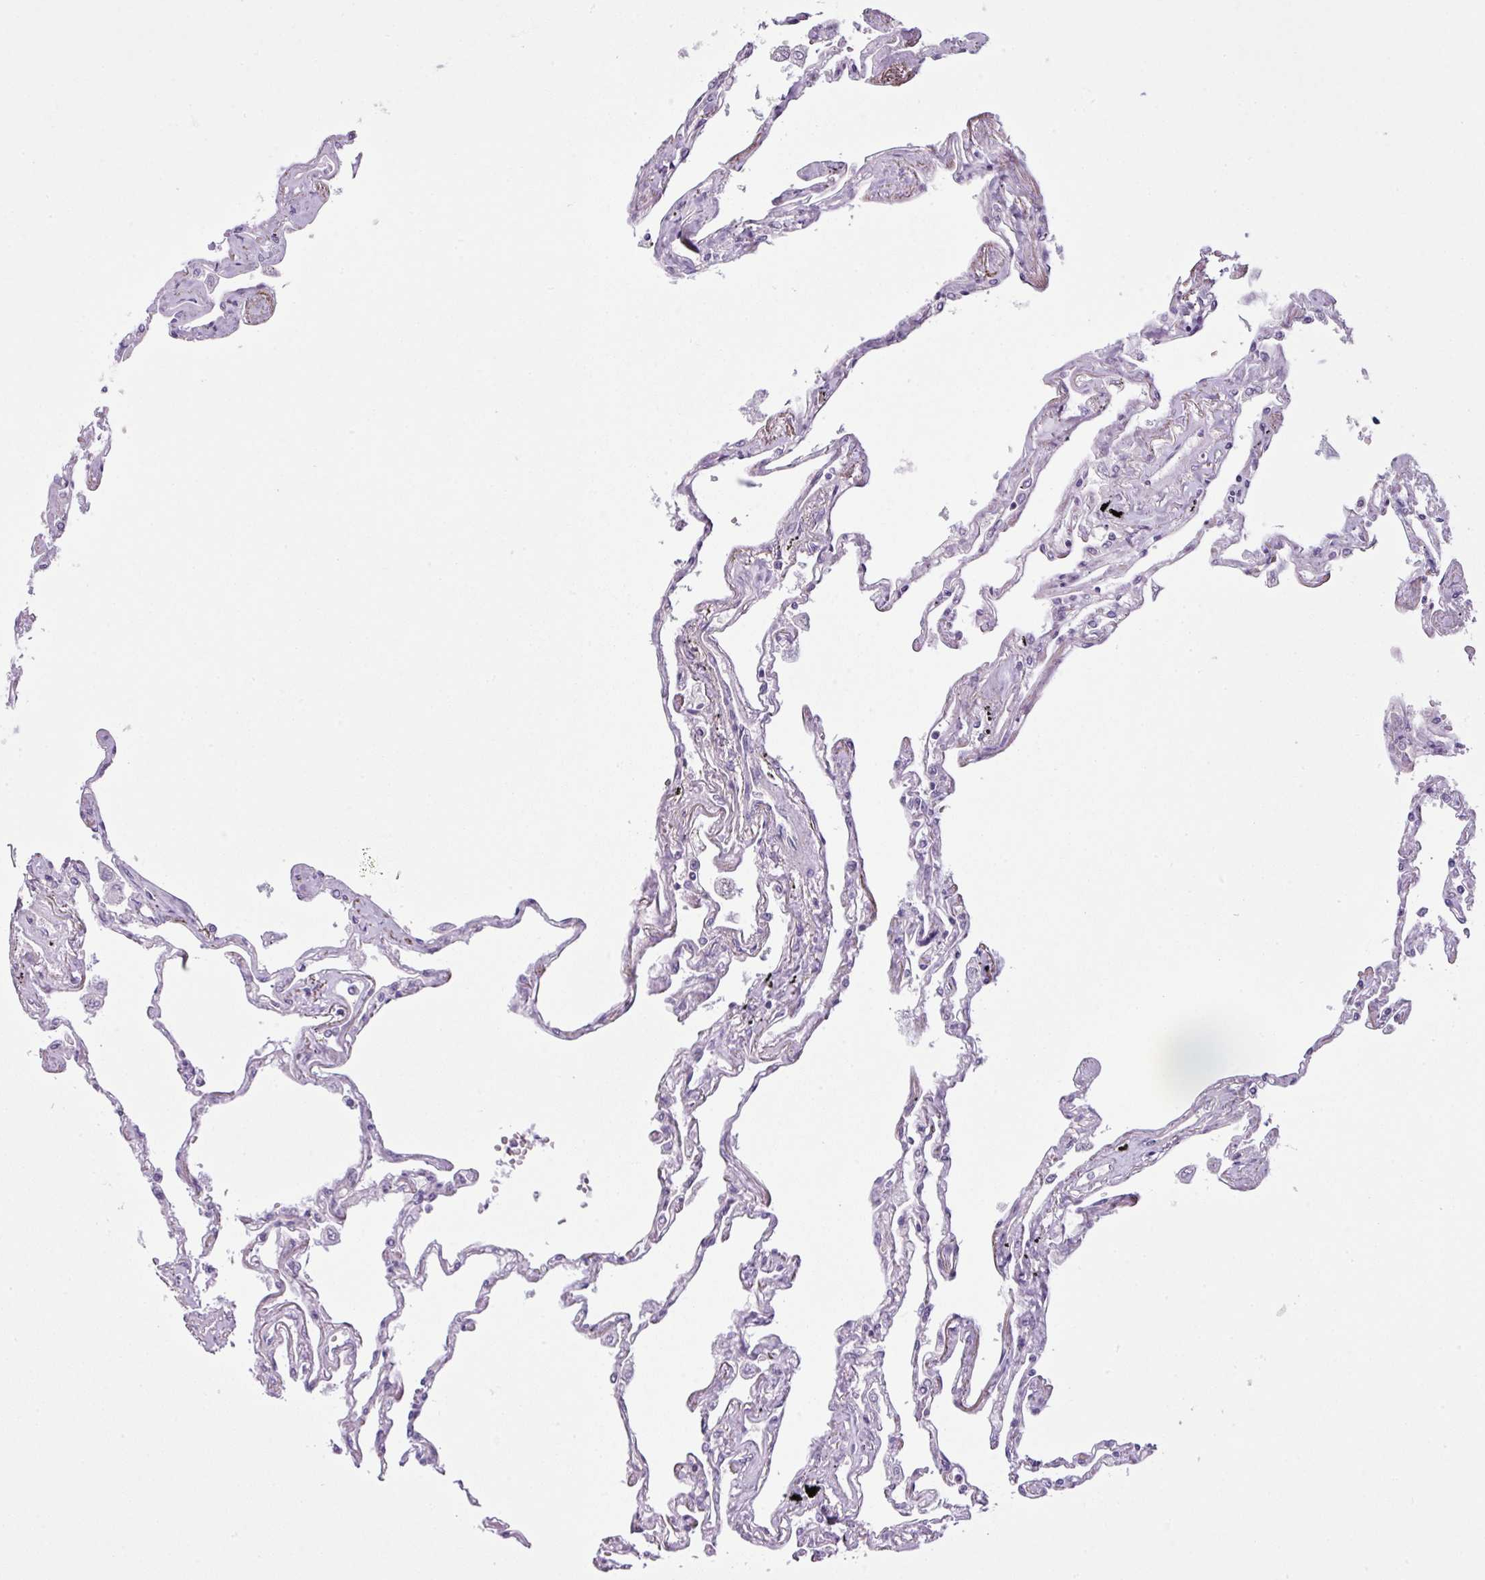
{"staining": {"intensity": "moderate", "quantity": "<25%", "location": "nuclear"}, "tissue": "lung", "cell_type": "Alveolar cells", "image_type": "normal", "snomed": [{"axis": "morphology", "description": "Normal tissue, NOS"}, {"axis": "topography", "description": "Lung"}], "caption": "Moderate nuclear positivity for a protein is present in about <25% of alveolar cells of unremarkable lung using IHC.", "gene": "DERPC", "patient": {"sex": "female", "age": 67}}